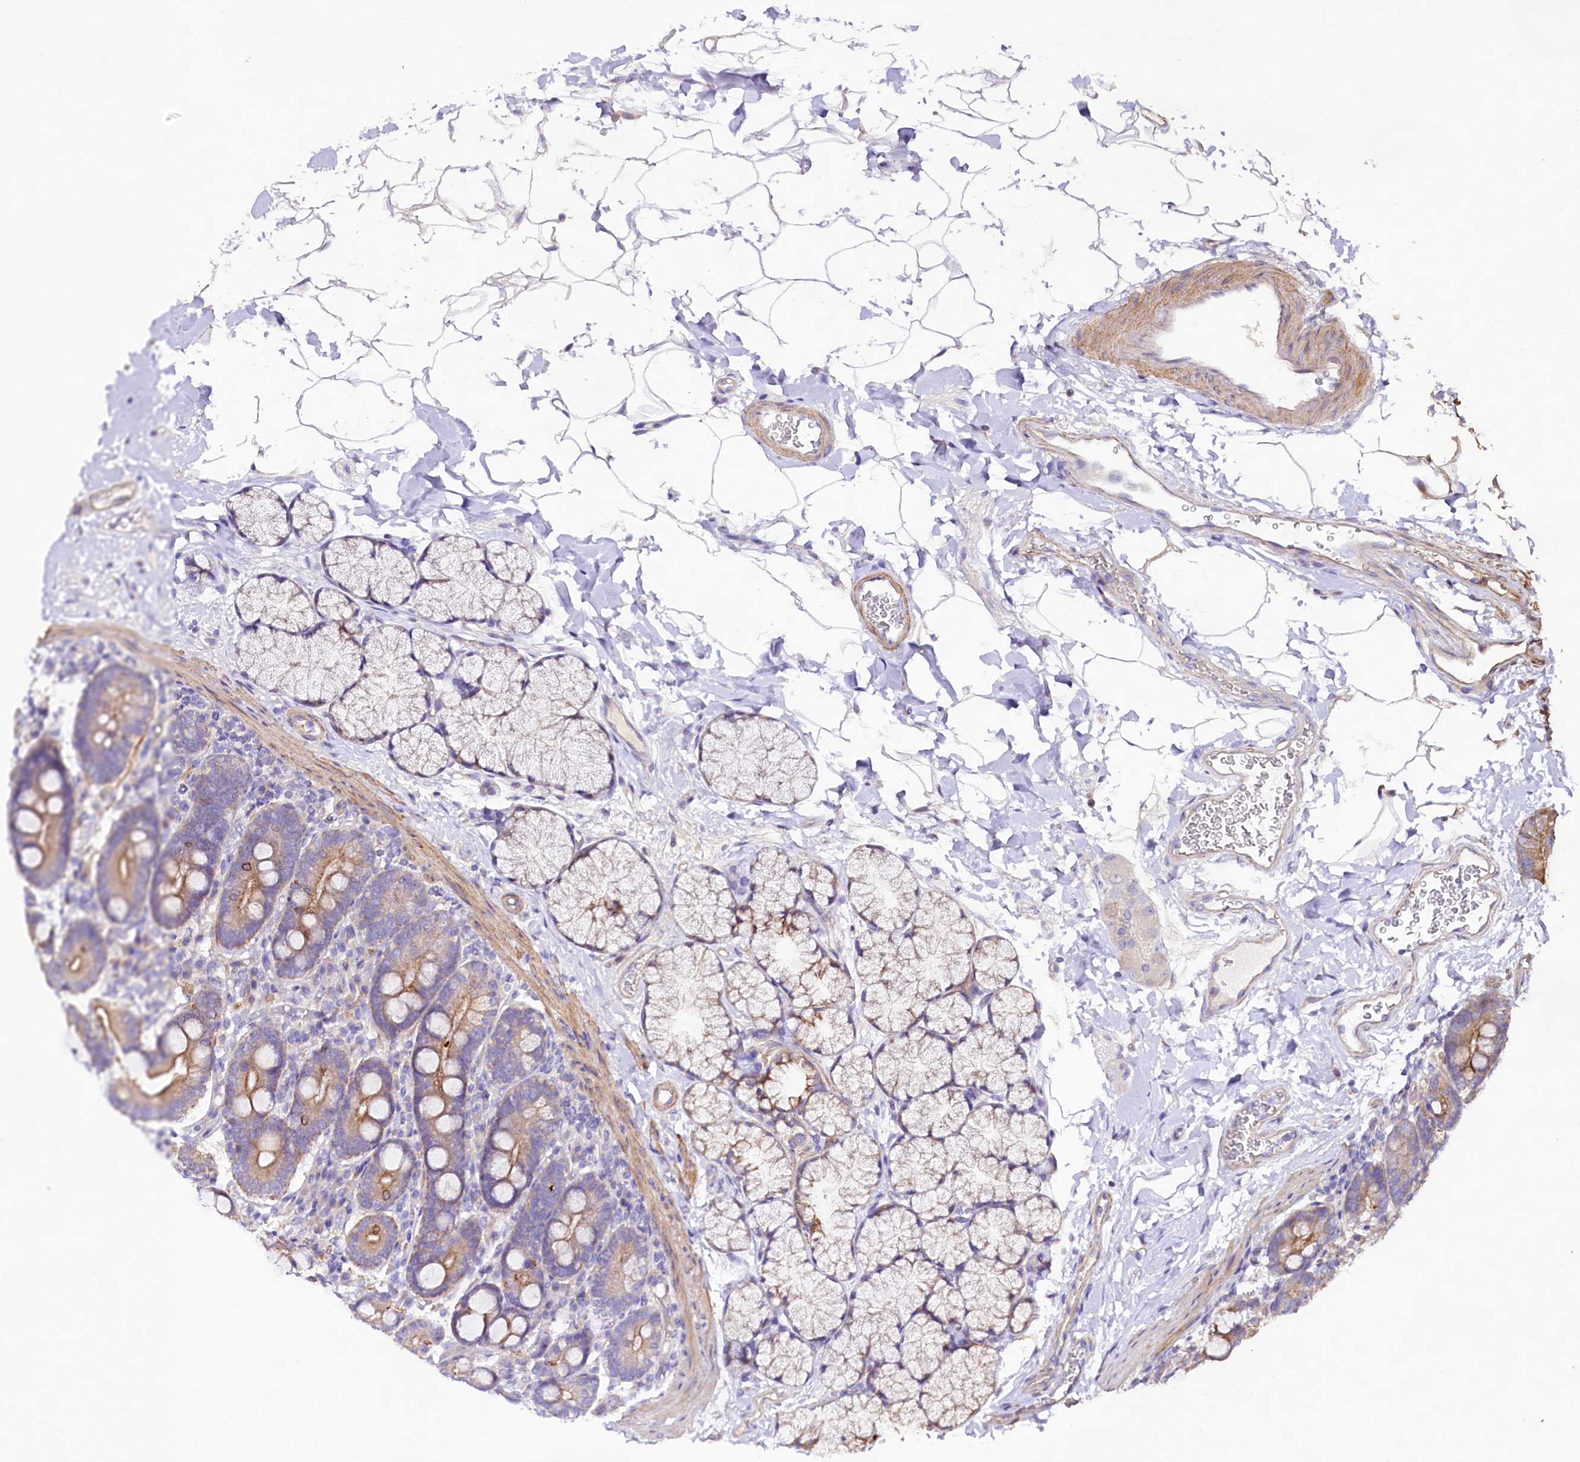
{"staining": {"intensity": "moderate", "quantity": "25%-75%", "location": "cytoplasmic/membranous"}, "tissue": "duodenum", "cell_type": "Glandular cells", "image_type": "normal", "snomed": [{"axis": "morphology", "description": "Normal tissue, NOS"}, {"axis": "topography", "description": "Duodenum"}], "caption": "Protein analysis of normal duodenum displays moderate cytoplasmic/membranous expression in about 25%-75% of glandular cells.", "gene": "VPS11", "patient": {"sex": "male", "age": 35}}